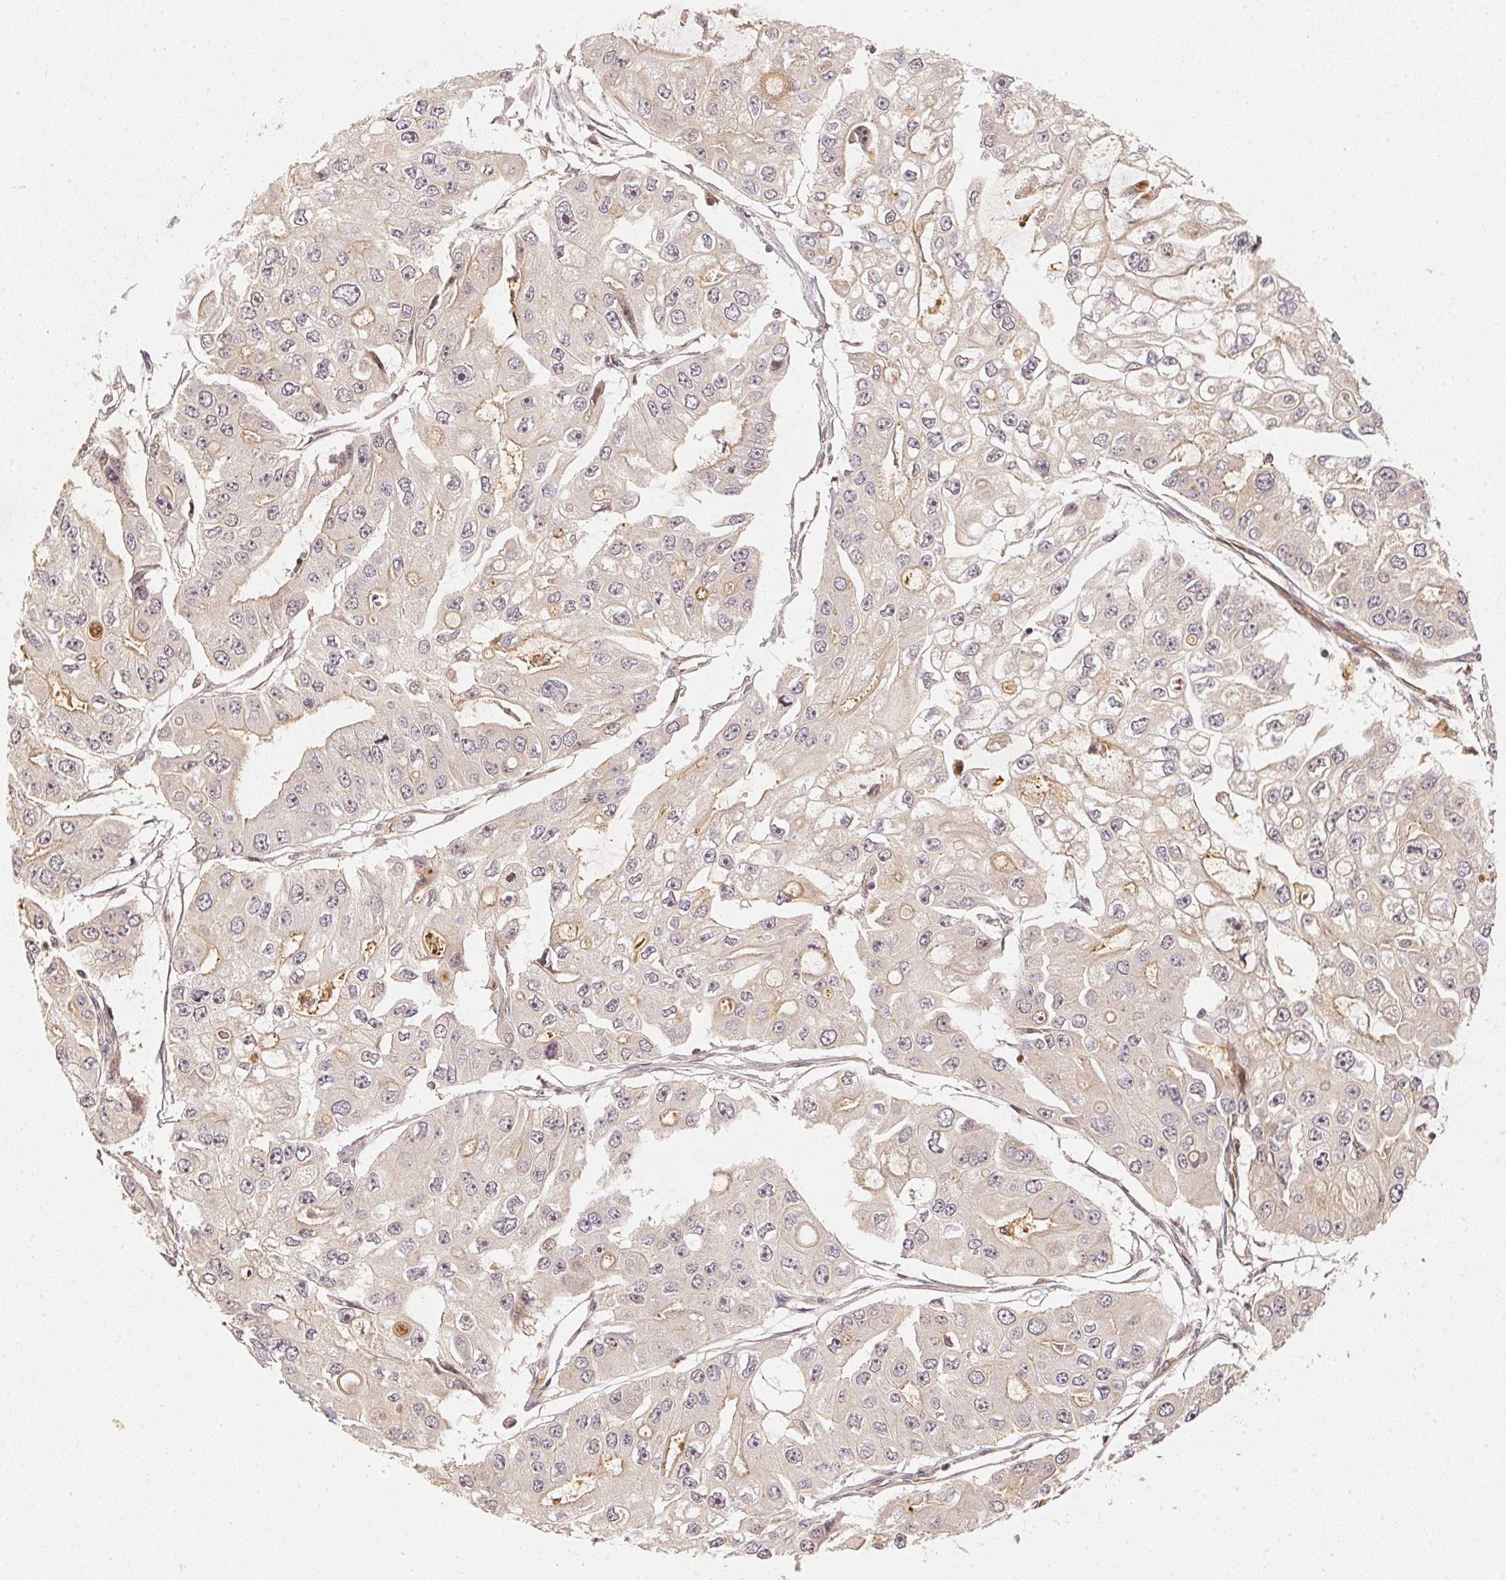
{"staining": {"intensity": "negative", "quantity": "none", "location": "none"}, "tissue": "ovarian cancer", "cell_type": "Tumor cells", "image_type": "cancer", "snomed": [{"axis": "morphology", "description": "Cystadenocarcinoma, serous, NOS"}, {"axis": "topography", "description": "Ovary"}], "caption": "Immunohistochemical staining of serous cystadenocarcinoma (ovarian) exhibits no significant positivity in tumor cells.", "gene": "SERPINE1", "patient": {"sex": "female", "age": 56}}